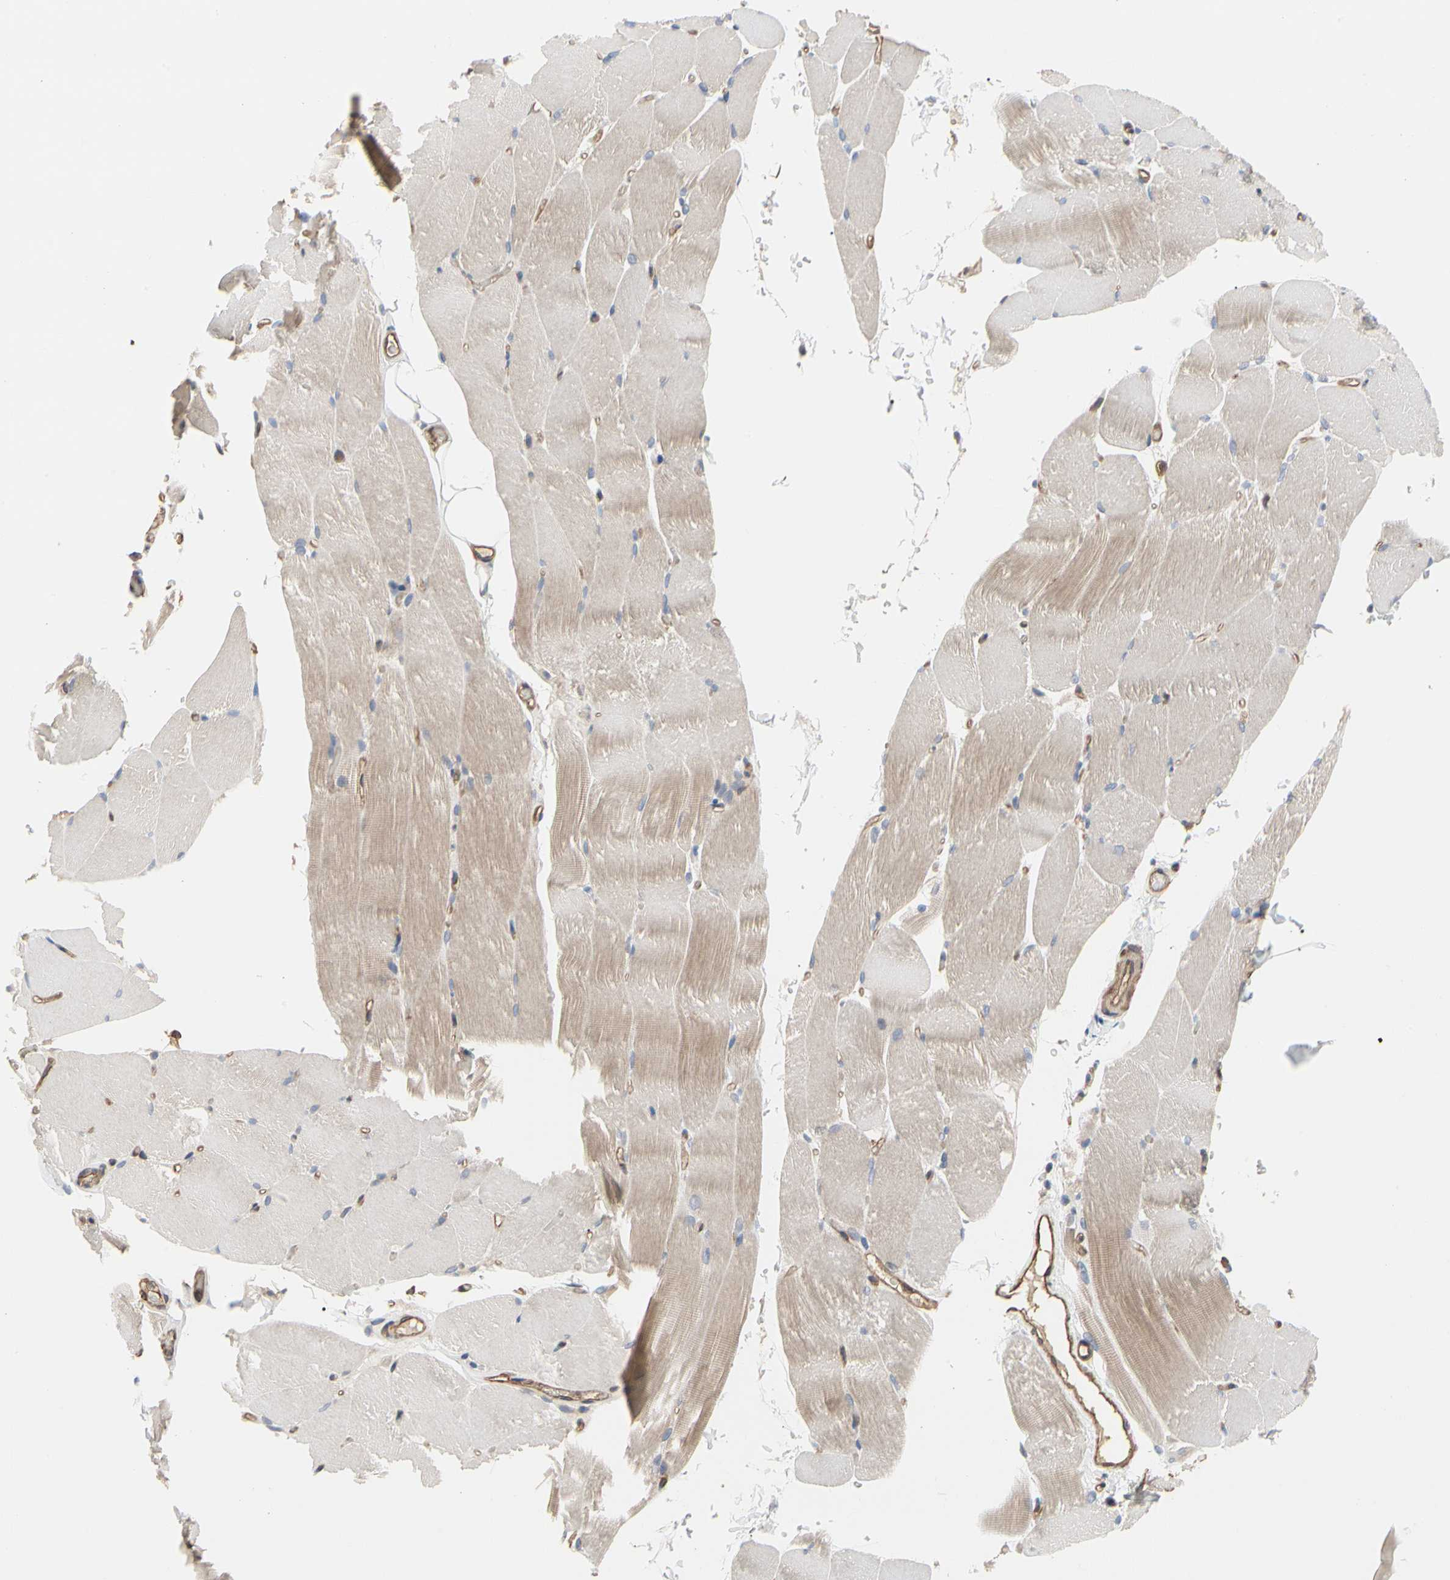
{"staining": {"intensity": "weak", "quantity": "25%-75%", "location": "cytoplasmic/membranous"}, "tissue": "skeletal muscle", "cell_type": "Myocytes", "image_type": "normal", "snomed": [{"axis": "morphology", "description": "Normal tissue, NOS"}, {"axis": "topography", "description": "Skeletal muscle"}, {"axis": "topography", "description": "Parathyroid gland"}], "caption": "Immunohistochemical staining of benign skeletal muscle reveals 25%-75% levels of weak cytoplasmic/membranous protein staining in approximately 25%-75% of myocytes.", "gene": "PDZK1", "patient": {"sex": "female", "age": 37}}